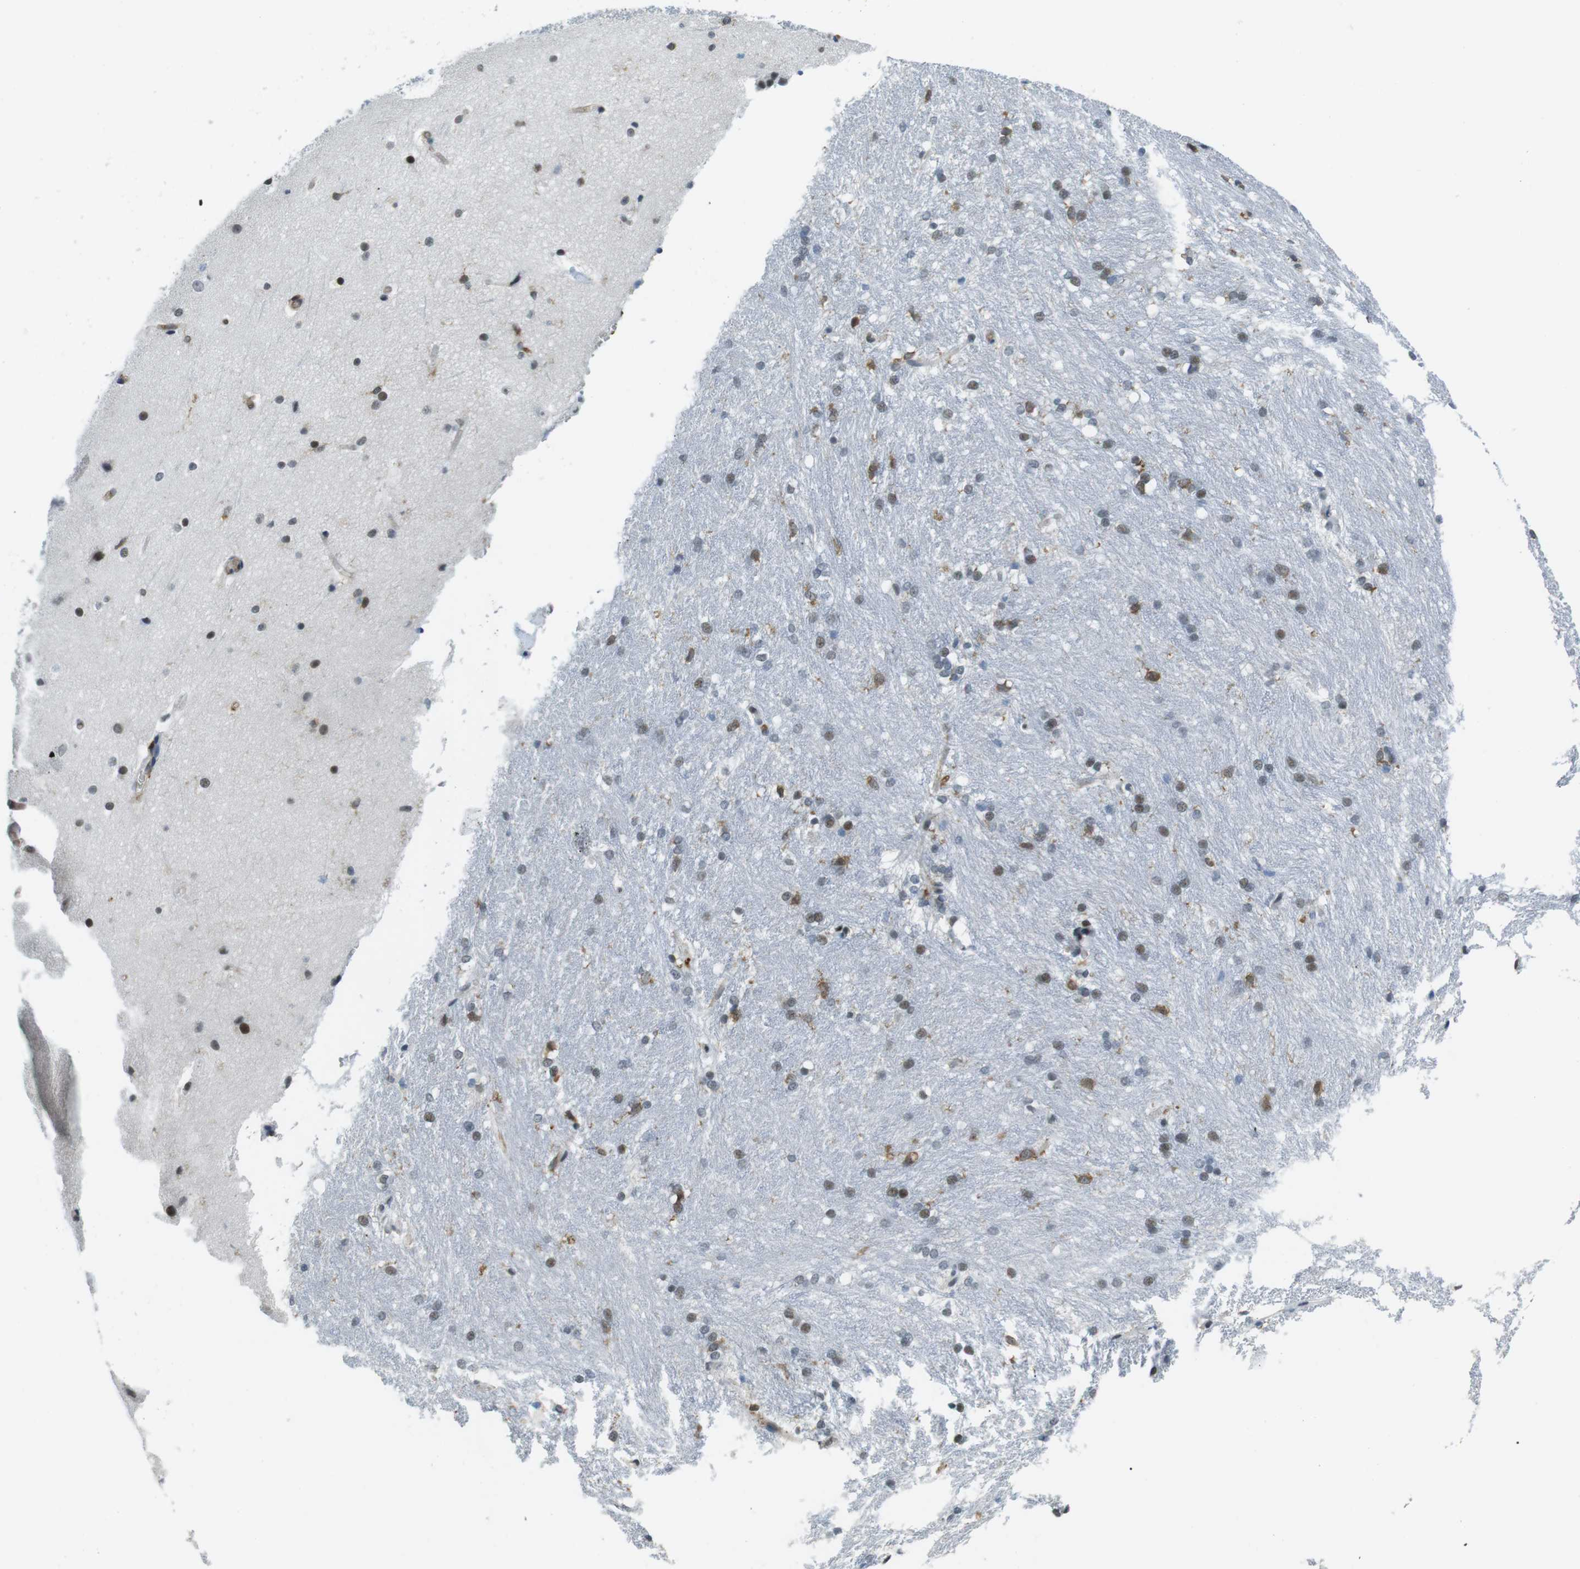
{"staining": {"intensity": "moderate", "quantity": "25%-75%", "location": "nuclear"}, "tissue": "caudate", "cell_type": "Glial cells", "image_type": "normal", "snomed": [{"axis": "morphology", "description": "Normal tissue, NOS"}, {"axis": "topography", "description": "Lateral ventricle wall"}], "caption": "This is an image of immunohistochemistry staining of benign caudate, which shows moderate positivity in the nuclear of glial cells.", "gene": "STK10", "patient": {"sex": "female", "age": 19}}